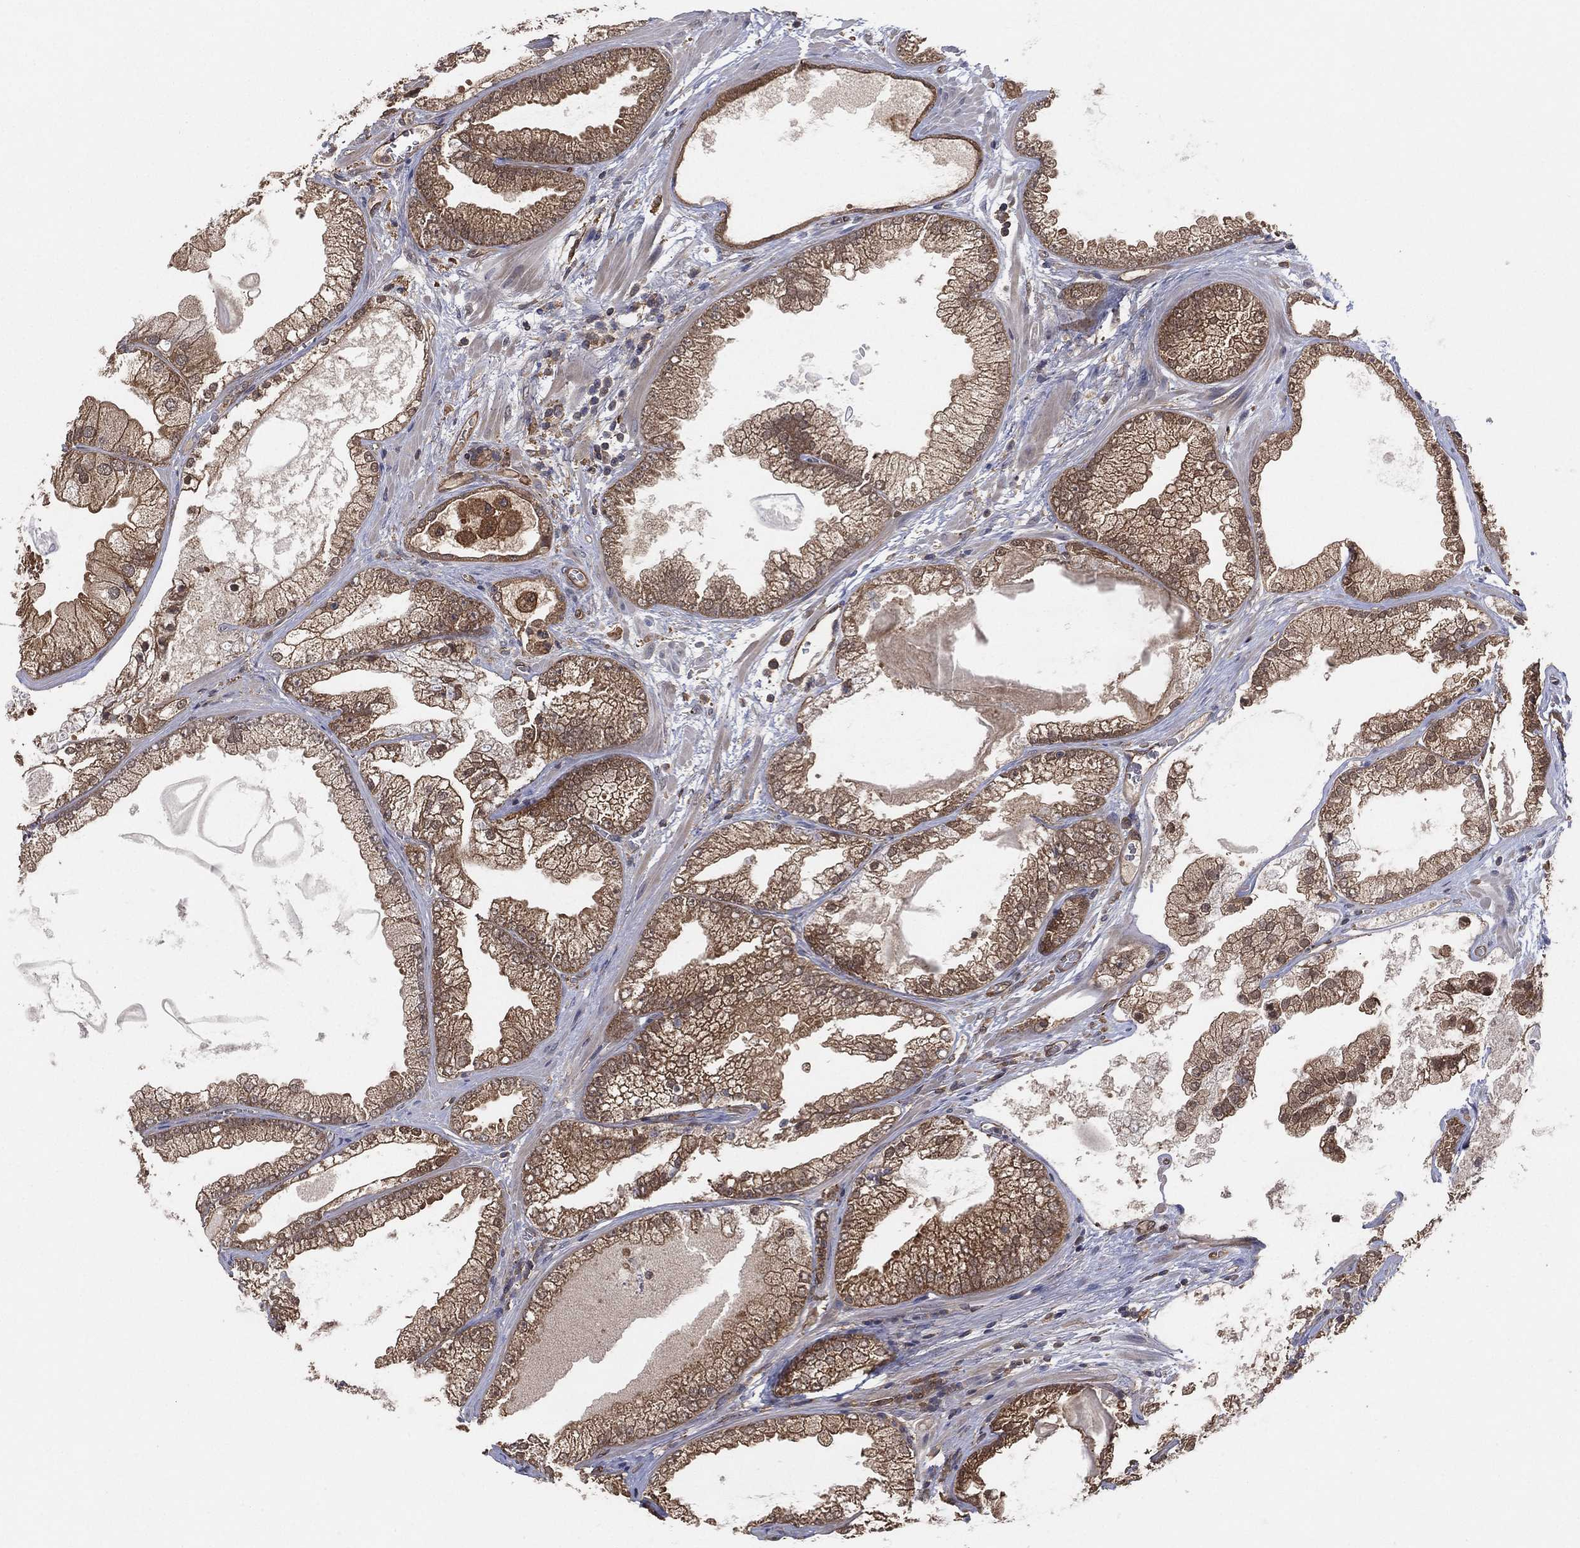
{"staining": {"intensity": "moderate", "quantity": "25%-75%", "location": "cytoplasmic/membranous"}, "tissue": "prostate cancer", "cell_type": "Tumor cells", "image_type": "cancer", "snomed": [{"axis": "morphology", "description": "Adenocarcinoma, Low grade"}, {"axis": "topography", "description": "Prostate"}], "caption": "This image reveals prostate cancer (low-grade adenocarcinoma) stained with immunohistochemistry to label a protein in brown. The cytoplasmic/membranous of tumor cells show moderate positivity for the protein. Nuclei are counter-stained blue.", "gene": "PSMG4", "patient": {"sex": "male", "age": 57}}